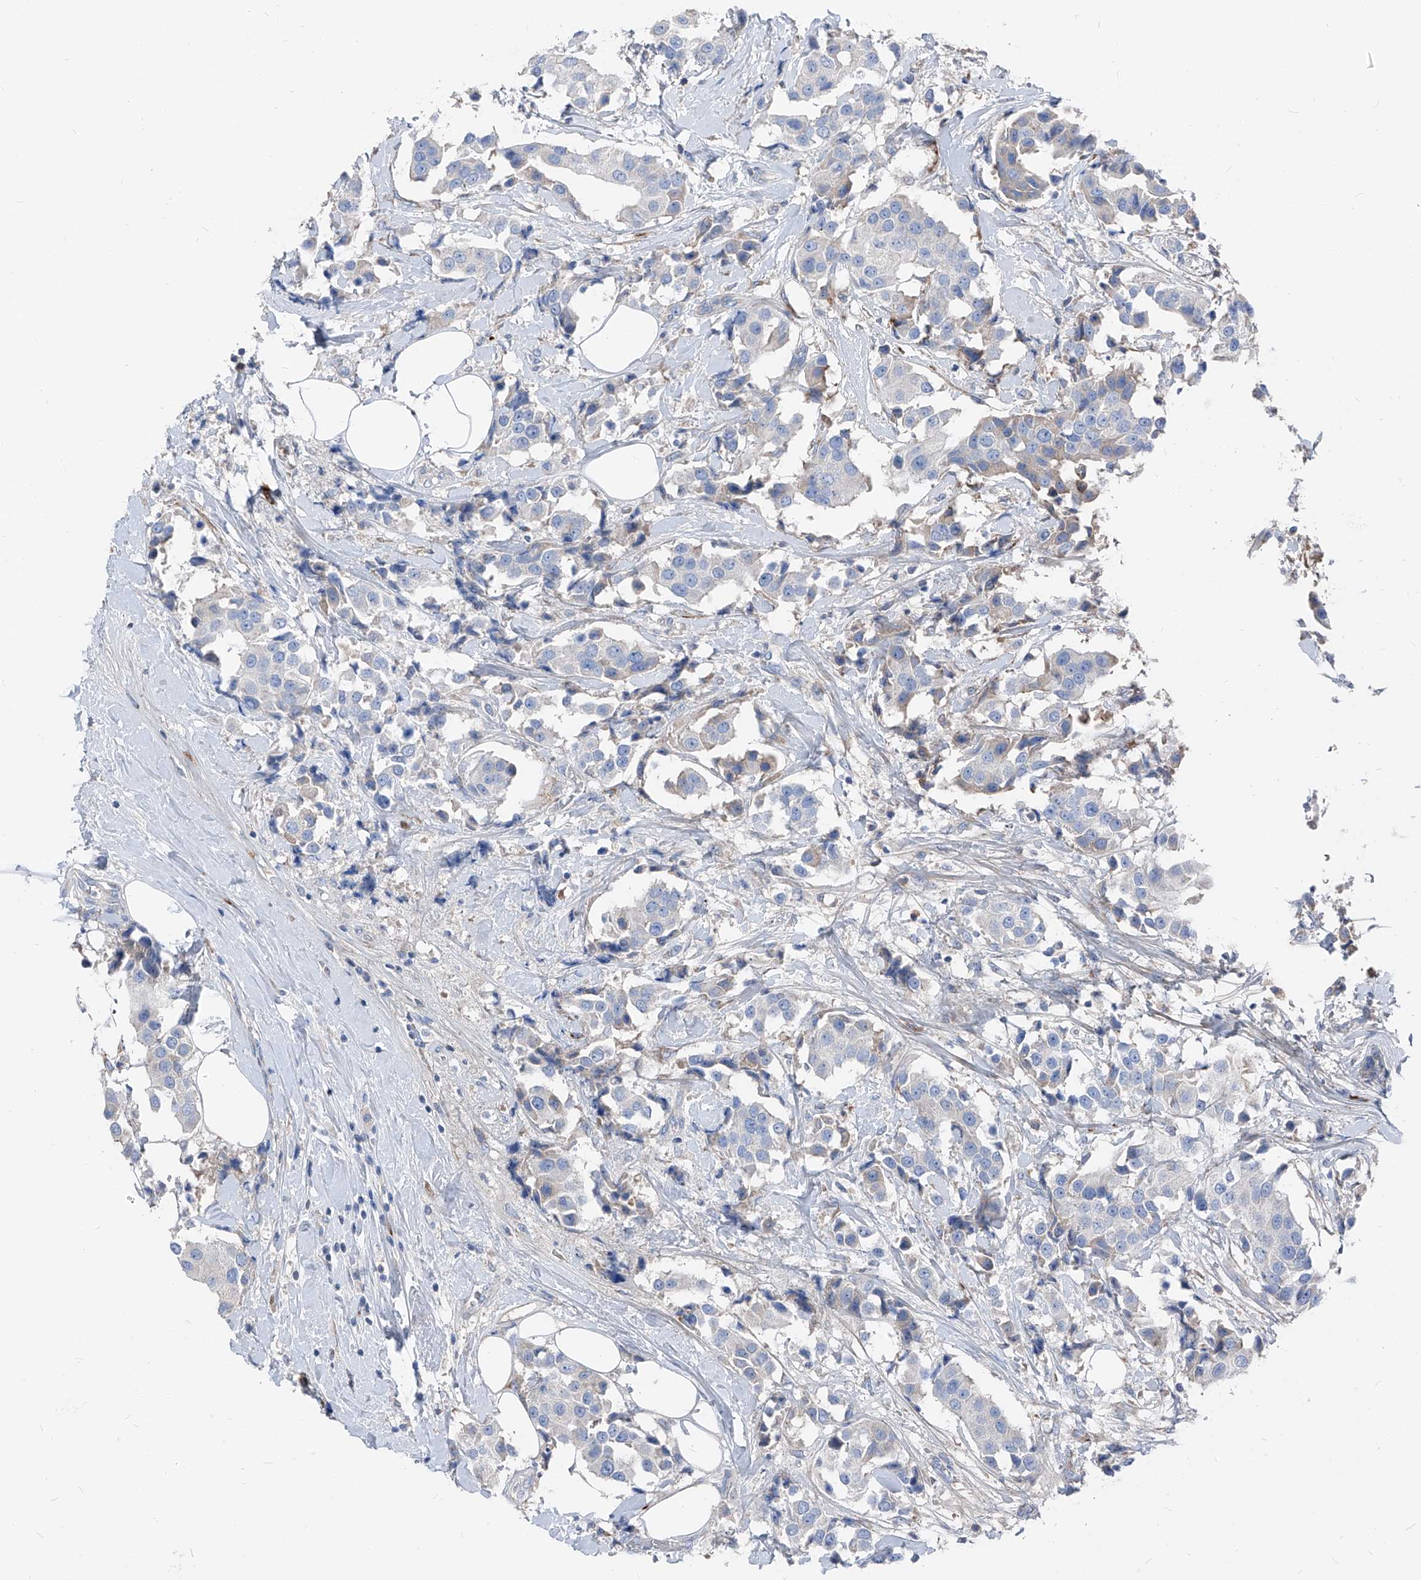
{"staining": {"intensity": "negative", "quantity": "none", "location": "none"}, "tissue": "breast cancer", "cell_type": "Tumor cells", "image_type": "cancer", "snomed": [{"axis": "morphology", "description": "Normal tissue, NOS"}, {"axis": "morphology", "description": "Duct carcinoma"}, {"axis": "topography", "description": "Breast"}], "caption": "Breast cancer (infiltrating ductal carcinoma) stained for a protein using IHC displays no expression tumor cells.", "gene": "IFI27", "patient": {"sex": "female", "age": 39}}